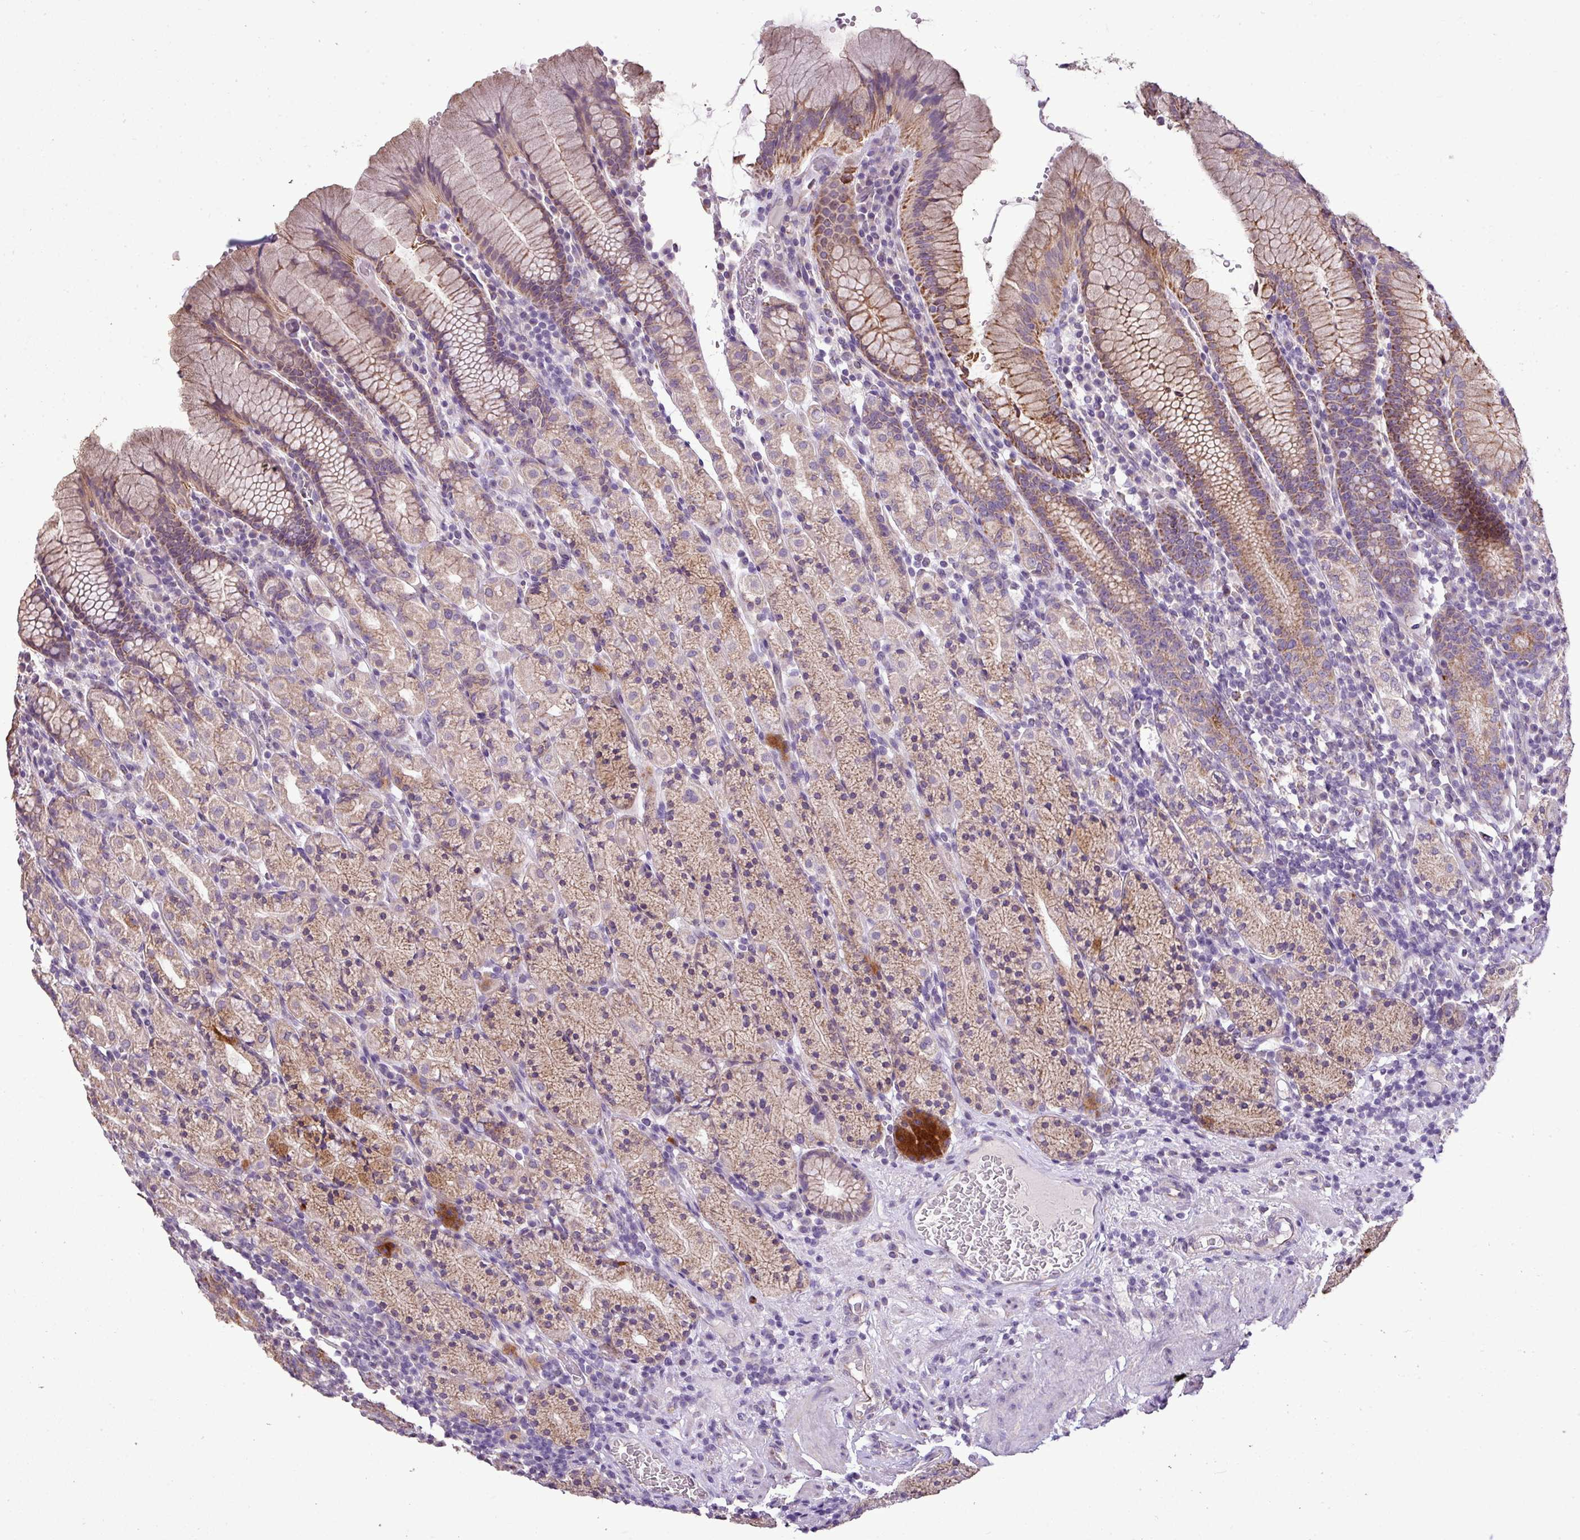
{"staining": {"intensity": "moderate", "quantity": "25%-75%", "location": "cytoplasmic/membranous"}, "tissue": "stomach", "cell_type": "Glandular cells", "image_type": "normal", "snomed": [{"axis": "morphology", "description": "Normal tissue, NOS"}, {"axis": "topography", "description": "Stomach, upper"}, {"axis": "topography", "description": "Stomach"}], "caption": "This image exhibits immunohistochemistry staining of normal human stomach, with medium moderate cytoplasmic/membranous positivity in about 25%-75% of glandular cells.", "gene": "ALDH2", "patient": {"sex": "male", "age": 62}}